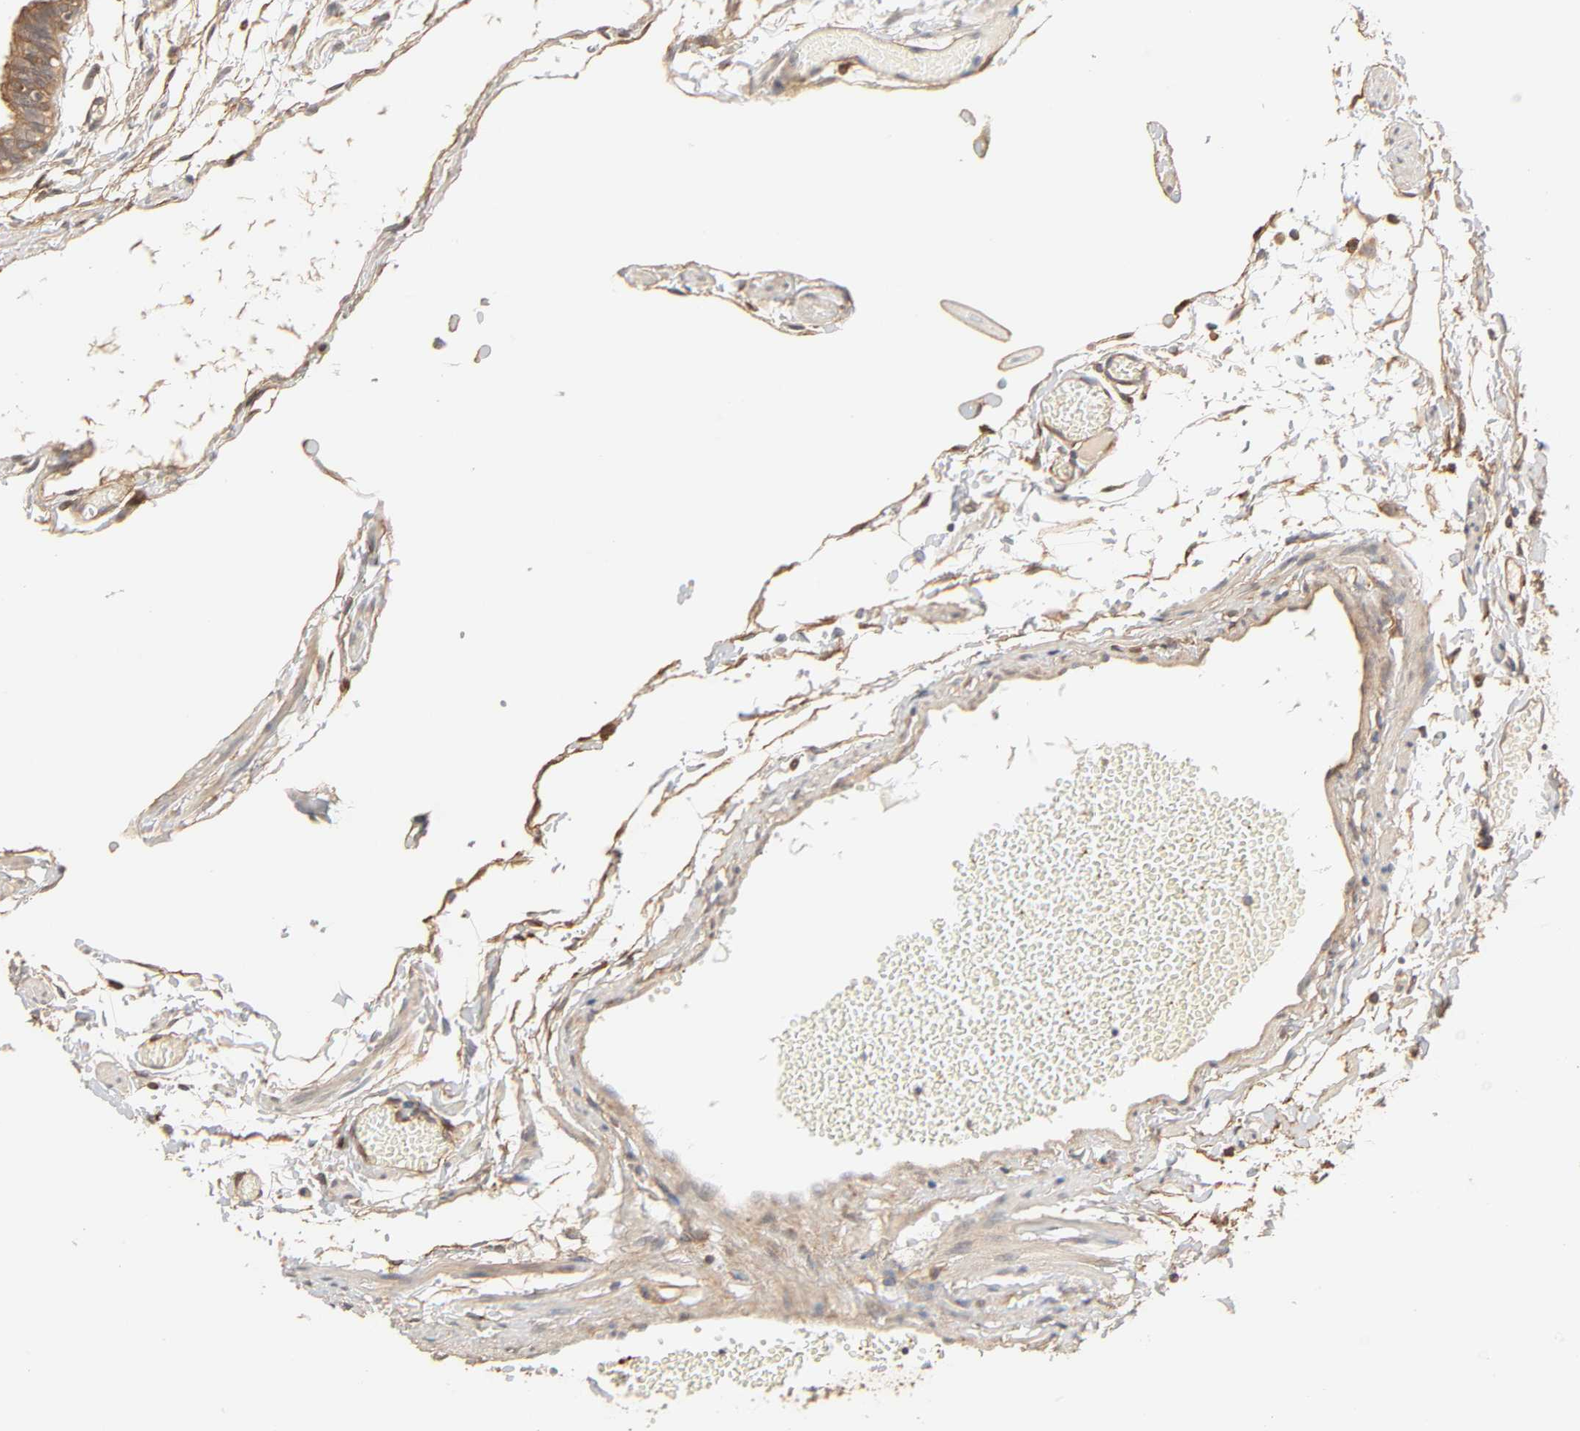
{"staining": {"intensity": "moderate", "quantity": ">75%", "location": "cytoplasmic/membranous"}, "tissue": "fallopian tube", "cell_type": "Glandular cells", "image_type": "normal", "snomed": [{"axis": "morphology", "description": "Normal tissue, NOS"}, {"axis": "topography", "description": "Fallopian tube"}], "caption": "Immunohistochemical staining of unremarkable fallopian tube reveals >75% levels of moderate cytoplasmic/membranous protein staining in about >75% of glandular cells.", "gene": "EPS8", "patient": {"sex": "female", "age": 29}}